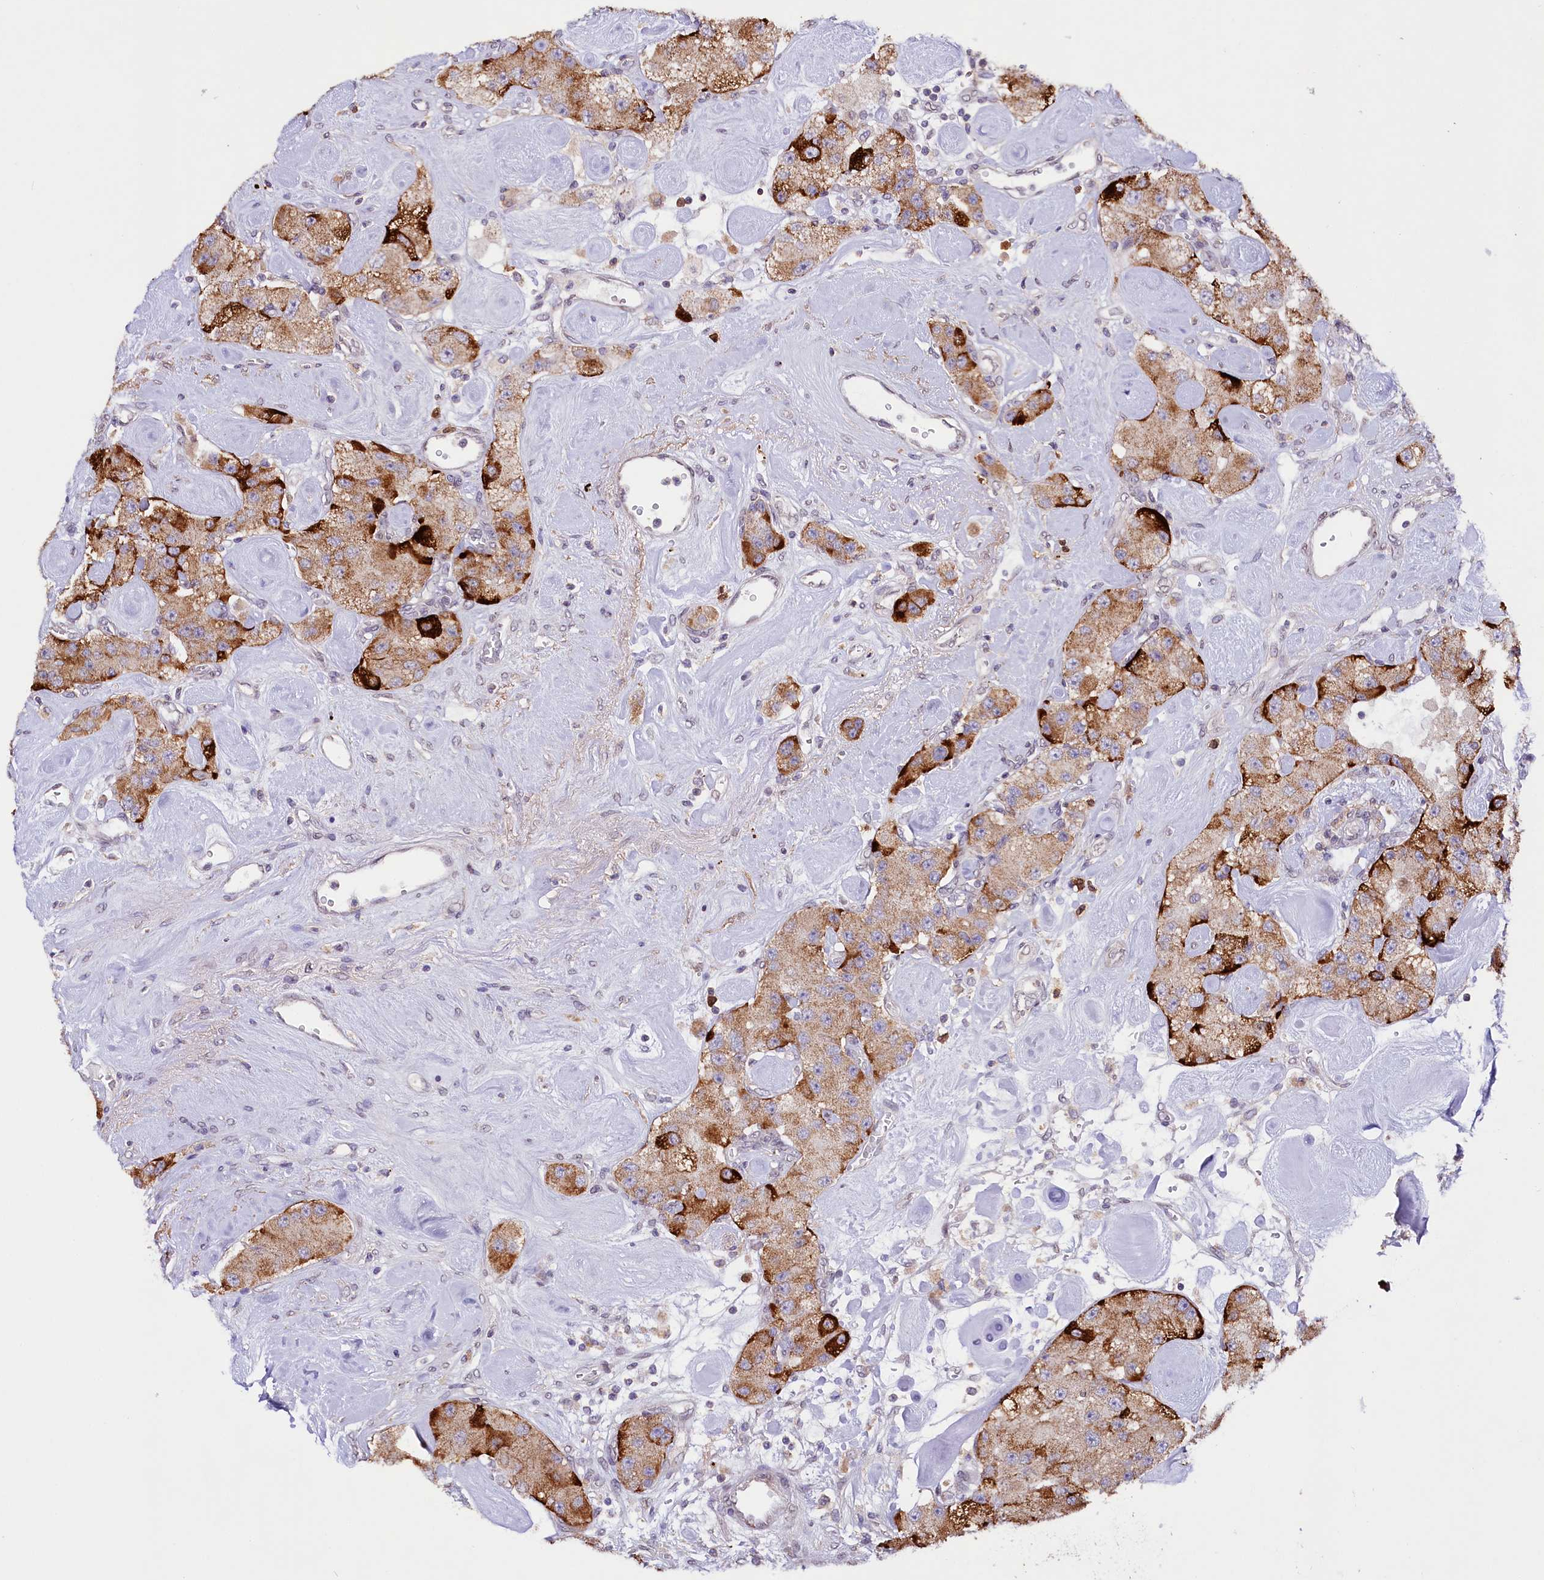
{"staining": {"intensity": "strong", "quantity": "<25%", "location": "cytoplasmic/membranous"}, "tissue": "carcinoid", "cell_type": "Tumor cells", "image_type": "cancer", "snomed": [{"axis": "morphology", "description": "Carcinoid, malignant, NOS"}, {"axis": "topography", "description": "Pancreas"}], "caption": "A medium amount of strong cytoplasmic/membranous staining is appreciated in about <25% of tumor cells in carcinoid tissue.", "gene": "ZNF226", "patient": {"sex": "male", "age": 41}}